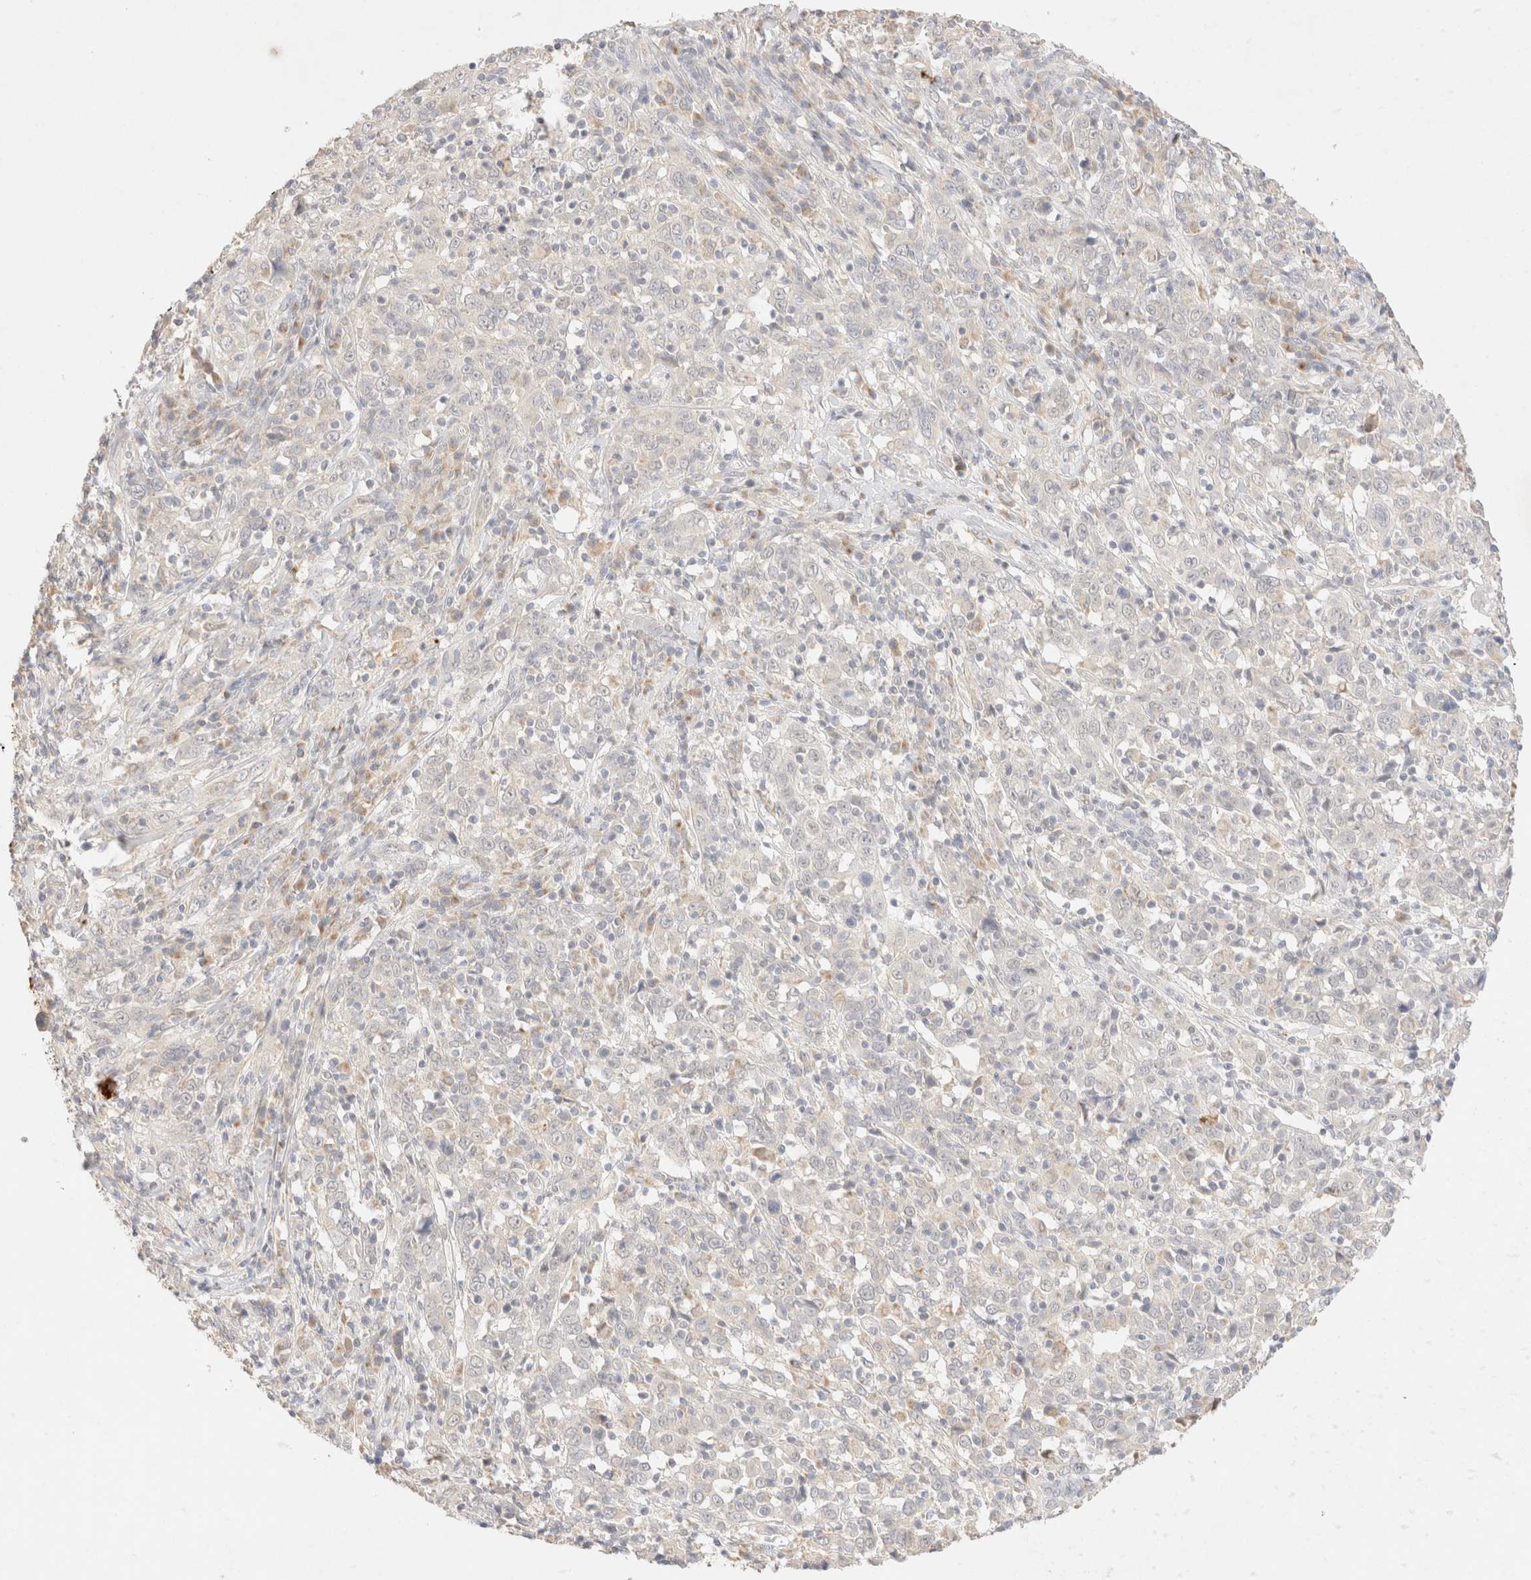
{"staining": {"intensity": "negative", "quantity": "none", "location": "none"}, "tissue": "cervical cancer", "cell_type": "Tumor cells", "image_type": "cancer", "snomed": [{"axis": "morphology", "description": "Squamous cell carcinoma, NOS"}, {"axis": "topography", "description": "Cervix"}], "caption": "Immunohistochemical staining of cervical cancer exhibits no significant expression in tumor cells. (DAB (3,3'-diaminobenzidine) immunohistochemistry (IHC), high magnification).", "gene": "SNTB1", "patient": {"sex": "female", "age": 46}}